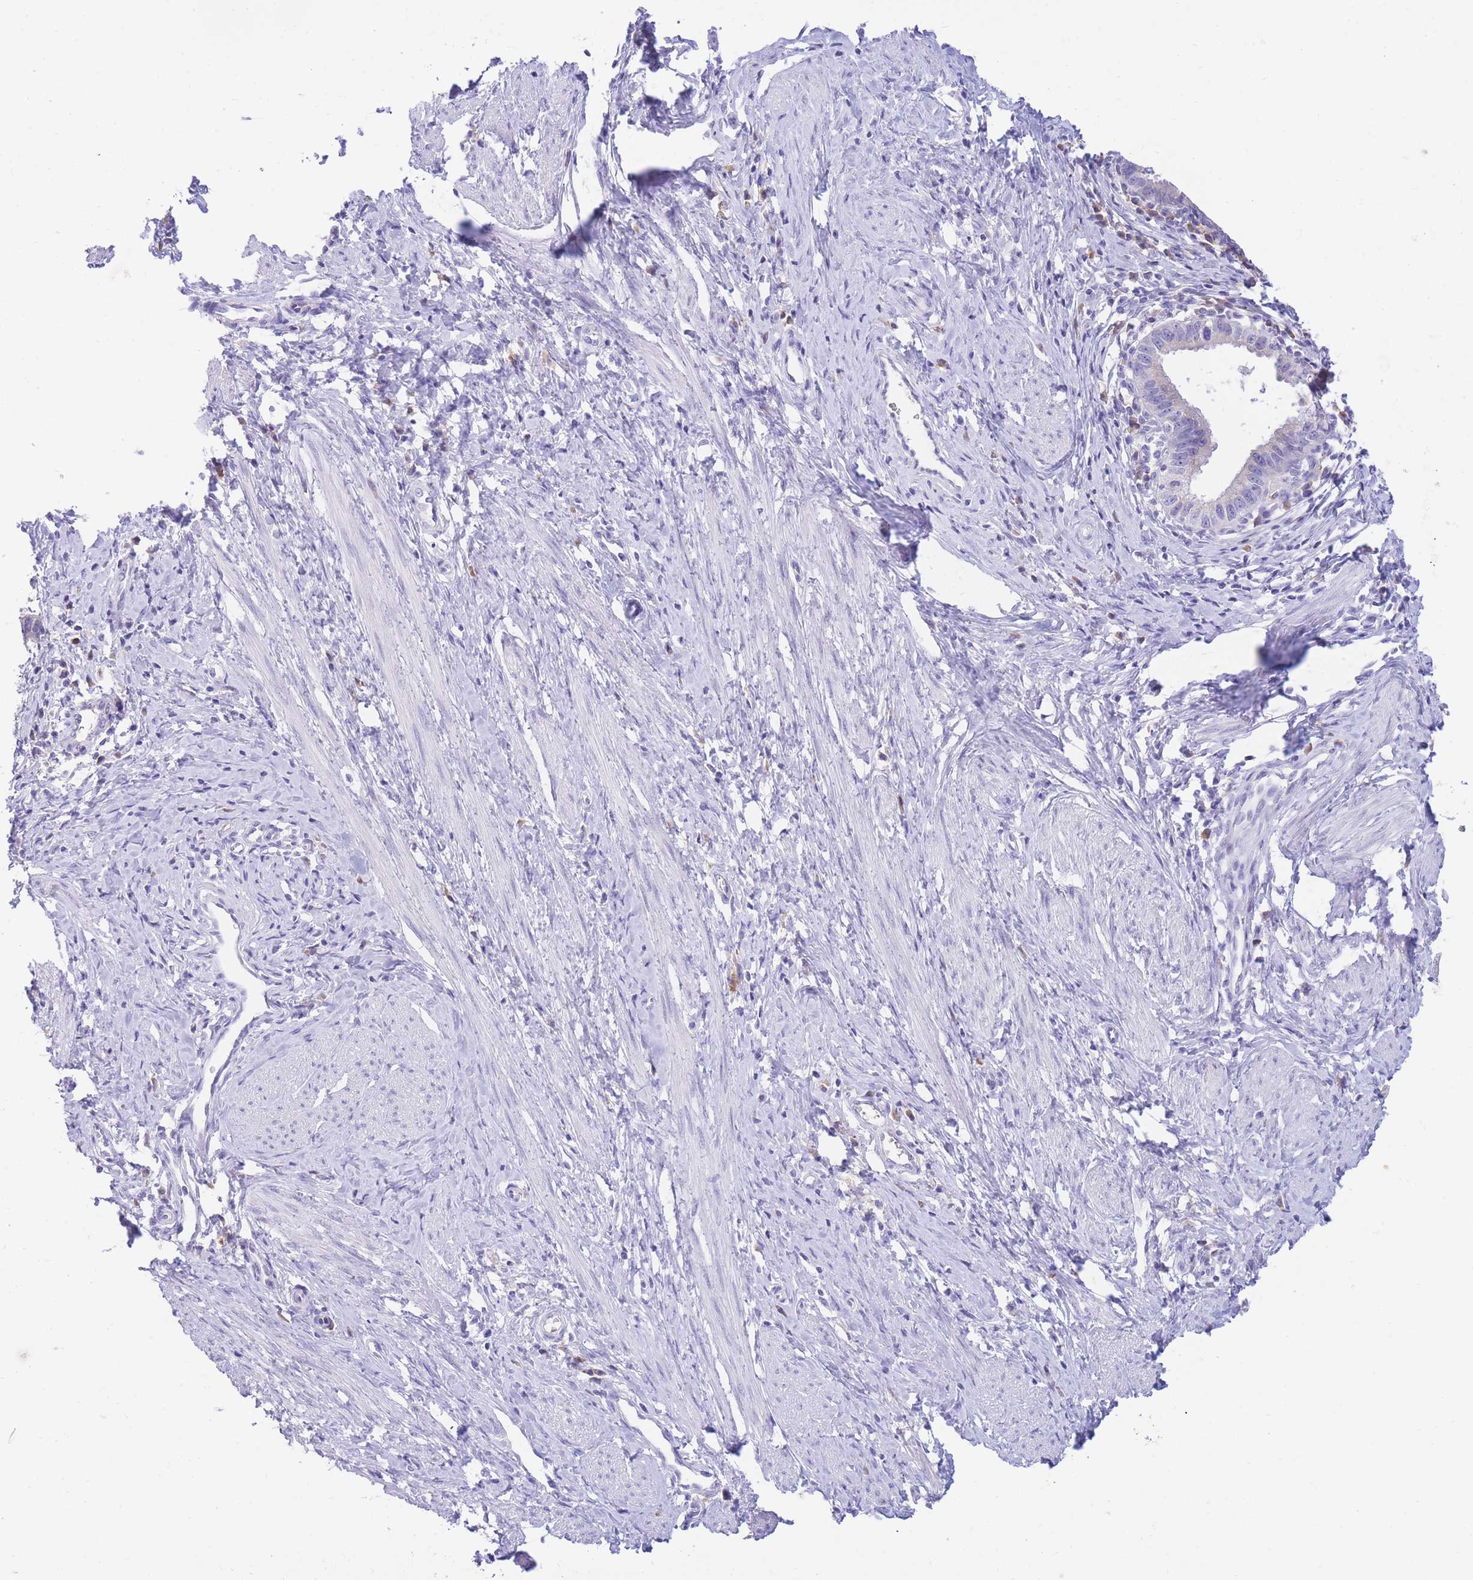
{"staining": {"intensity": "negative", "quantity": "none", "location": "none"}, "tissue": "cervical cancer", "cell_type": "Tumor cells", "image_type": "cancer", "snomed": [{"axis": "morphology", "description": "Adenocarcinoma, NOS"}, {"axis": "topography", "description": "Cervix"}], "caption": "This is an IHC histopathology image of human cervical cancer (adenocarcinoma). There is no expression in tumor cells.", "gene": "SSUH2", "patient": {"sex": "female", "age": 36}}